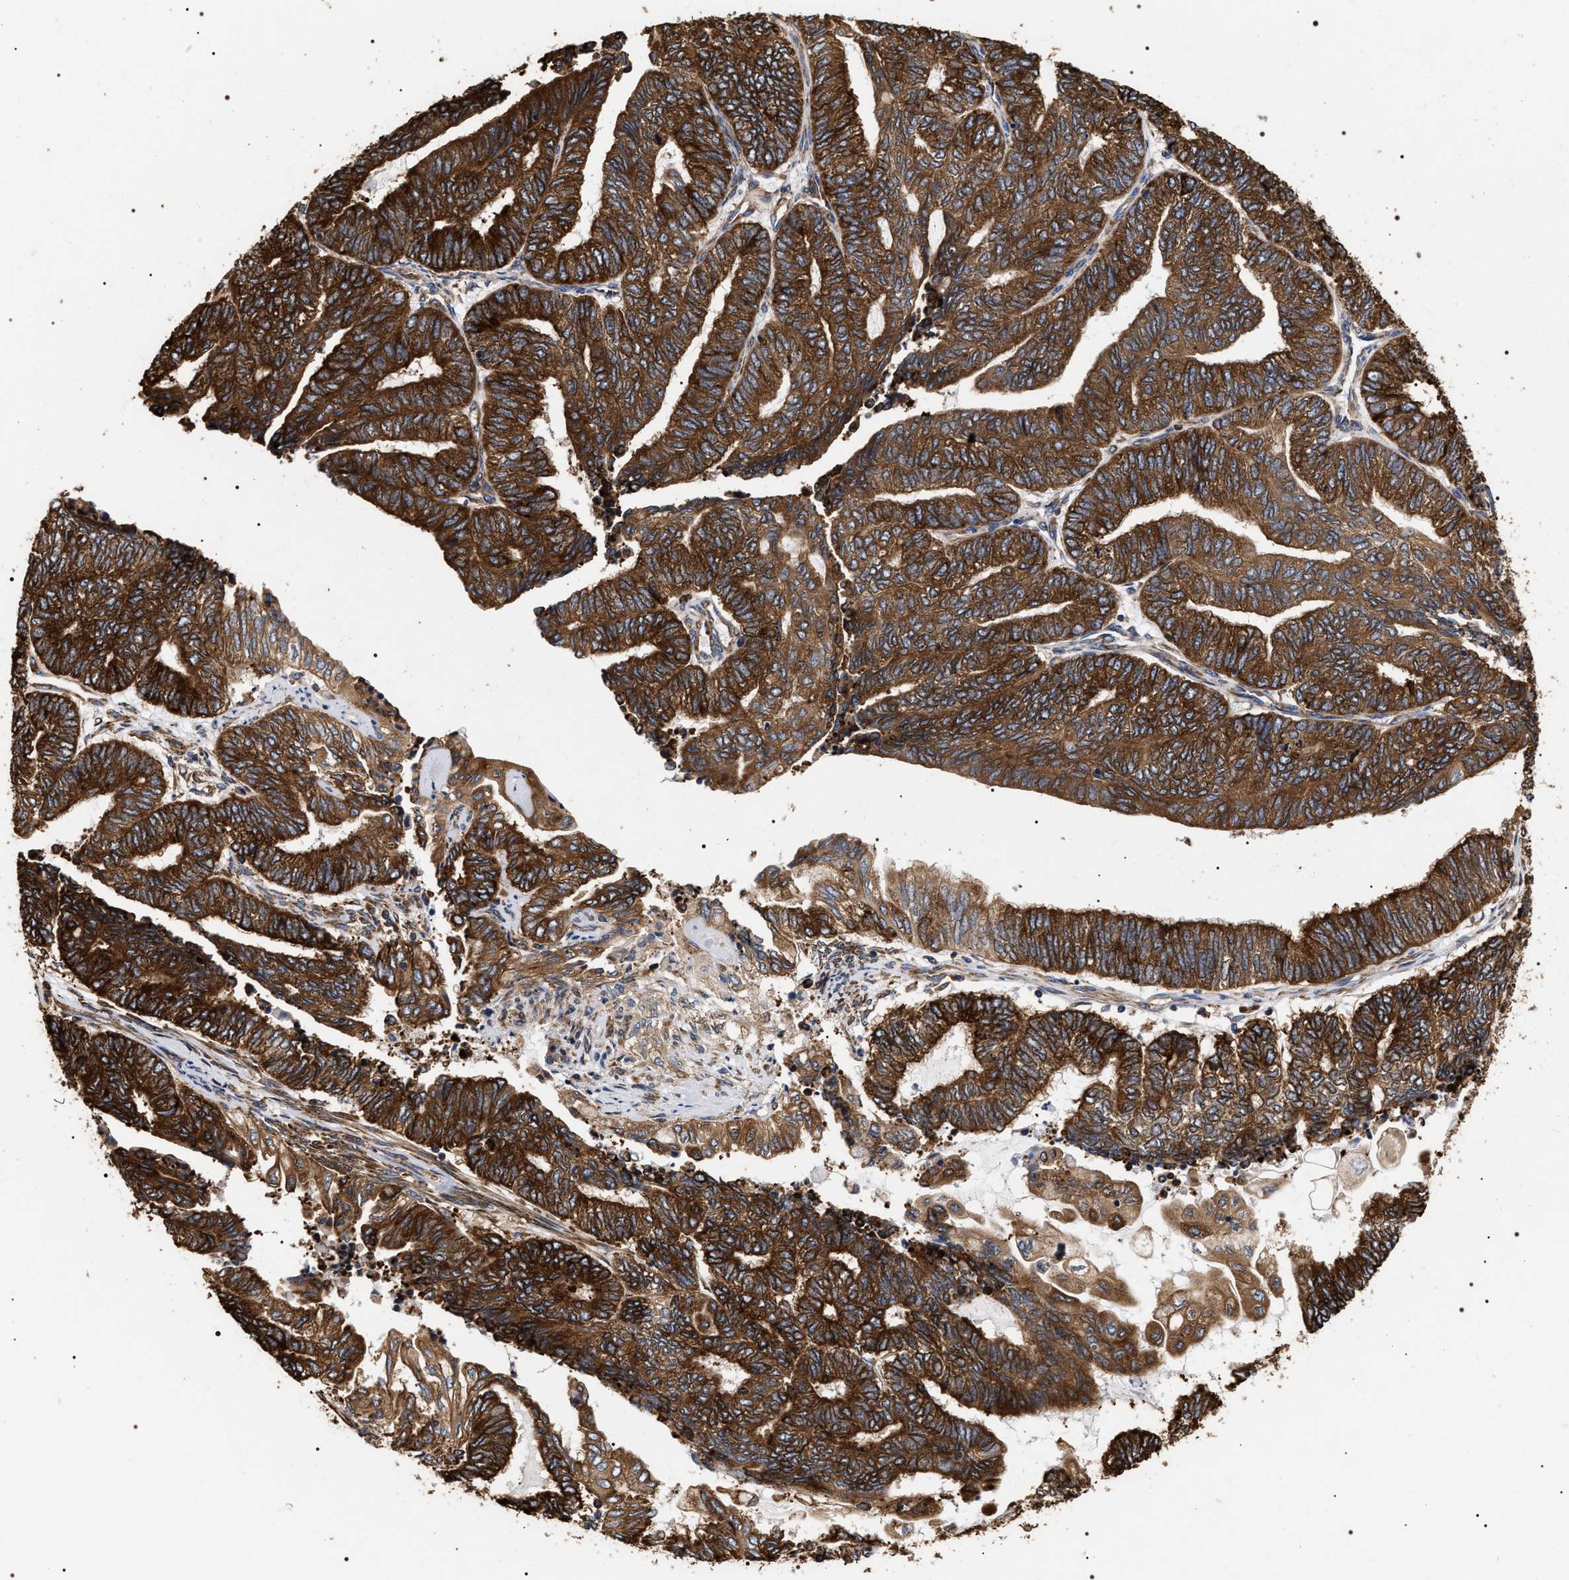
{"staining": {"intensity": "strong", "quantity": ">75%", "location": "cytoplasmic/membranous"}, "tissue": "endometrial cancer", "cell_type": "Tumor cells", "image_type": "cancer", "snomed": [{"axis": "morphology", "description": "Adenocarcinoma, NOS"}, {"axis": "topography", "description": "Uterus"}, {"axis": "topography", "description": "Endometrium"}], "caption": "IHC micrograph of endometrial adenocarcinoma stained for a protein (brown), which reveals high levels of strong cytoplasmic/membranous expression in approximately >75% of tumor cells.", "gene": "SERBP1", "patient": {"sex": "female", "age": 70}}